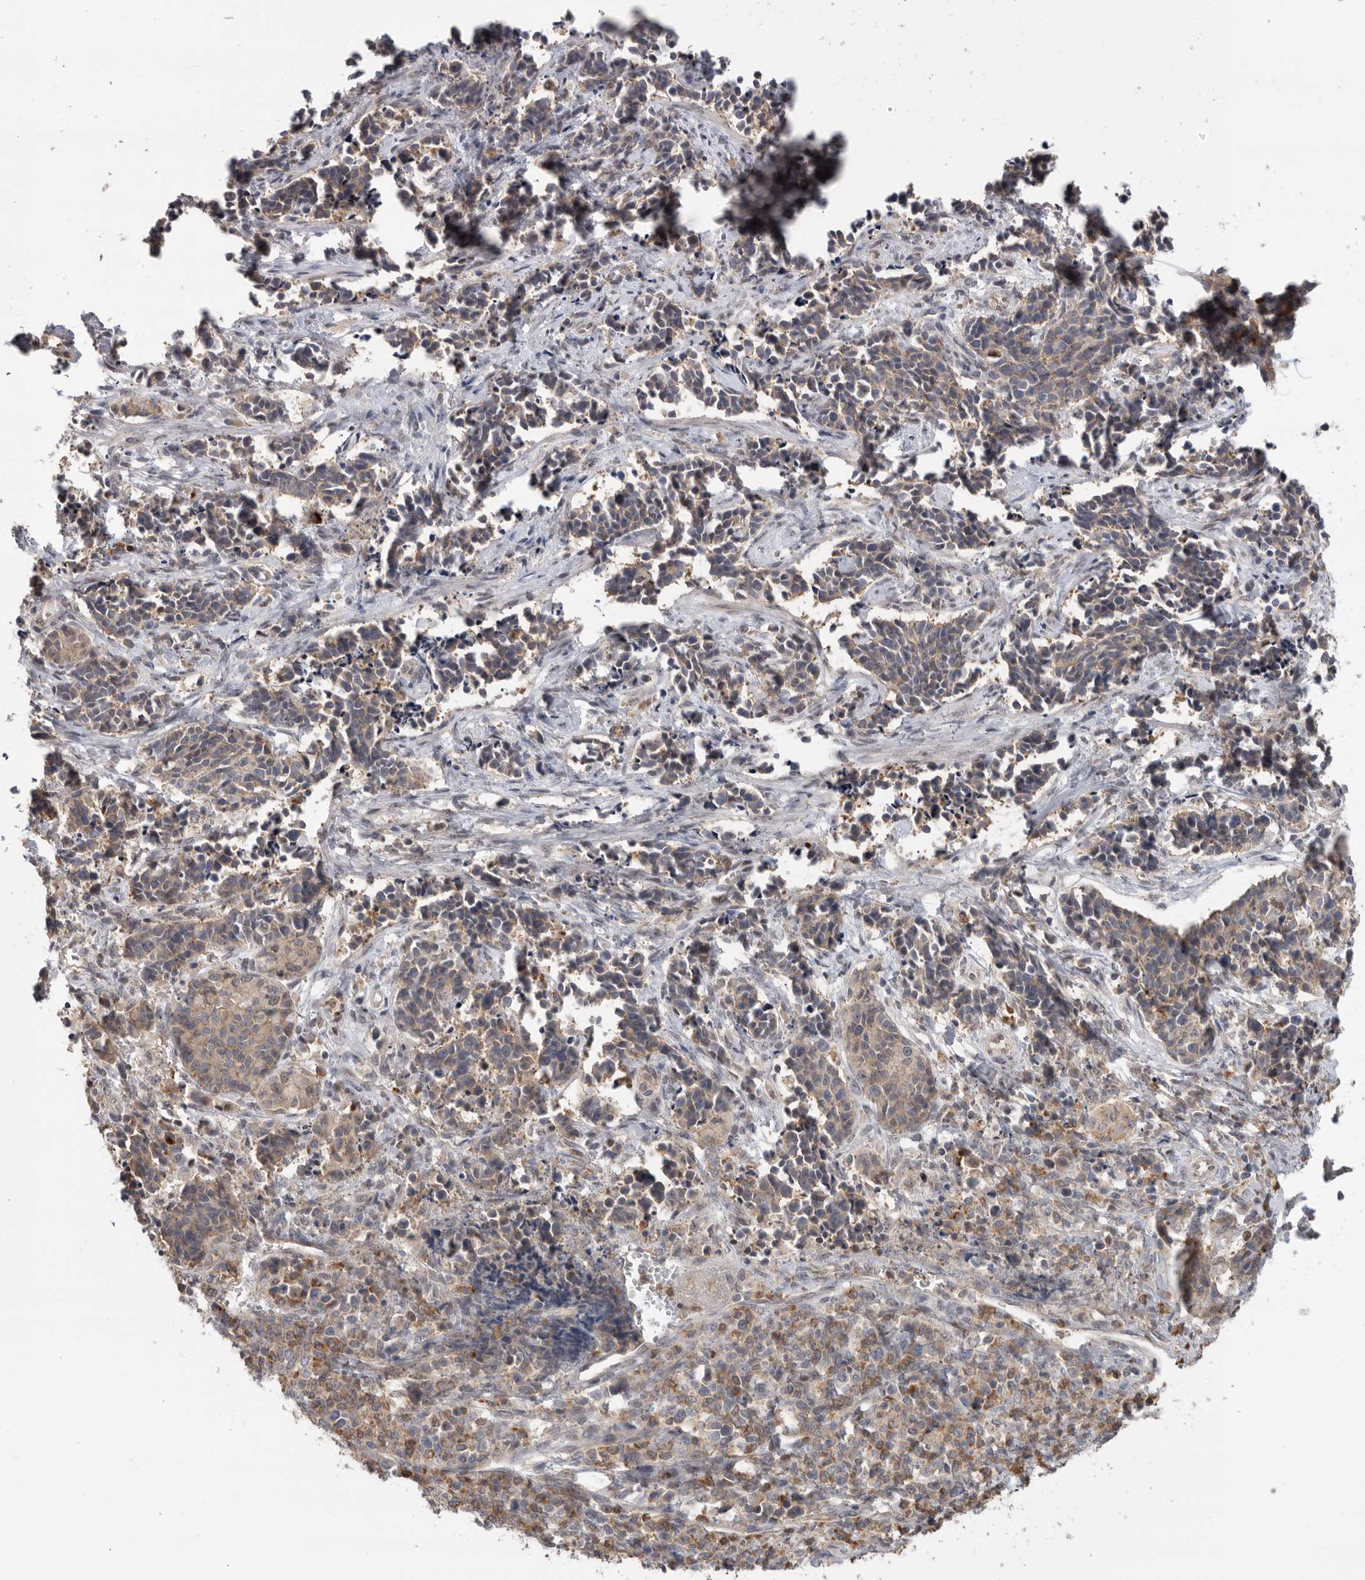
{"staining": {"intensity": "weak", "quantity": ">75%", "location": "cytoplasmic/membranous"}, "tissue": "cervical cancer", "cell_type": "Tumor cells", "image_type": "cancer", "snomed": [{"axis": "morphology", "description": "Normal tissue, NOS"}, {"axis": "morphology", "description": "Squamous cell carcinoma, NOS"}, {"axis": "topography", "description": "Cervix"}], "caption": "A brown stain labels weak cytoplasmic/membranous expression of a protein in cervical cancer tumor cells. (DAB = brown stain, brightfield microscopy at high magnification).", "gene": "KLK5", "patient": {"sex": "female", "age": 35}}